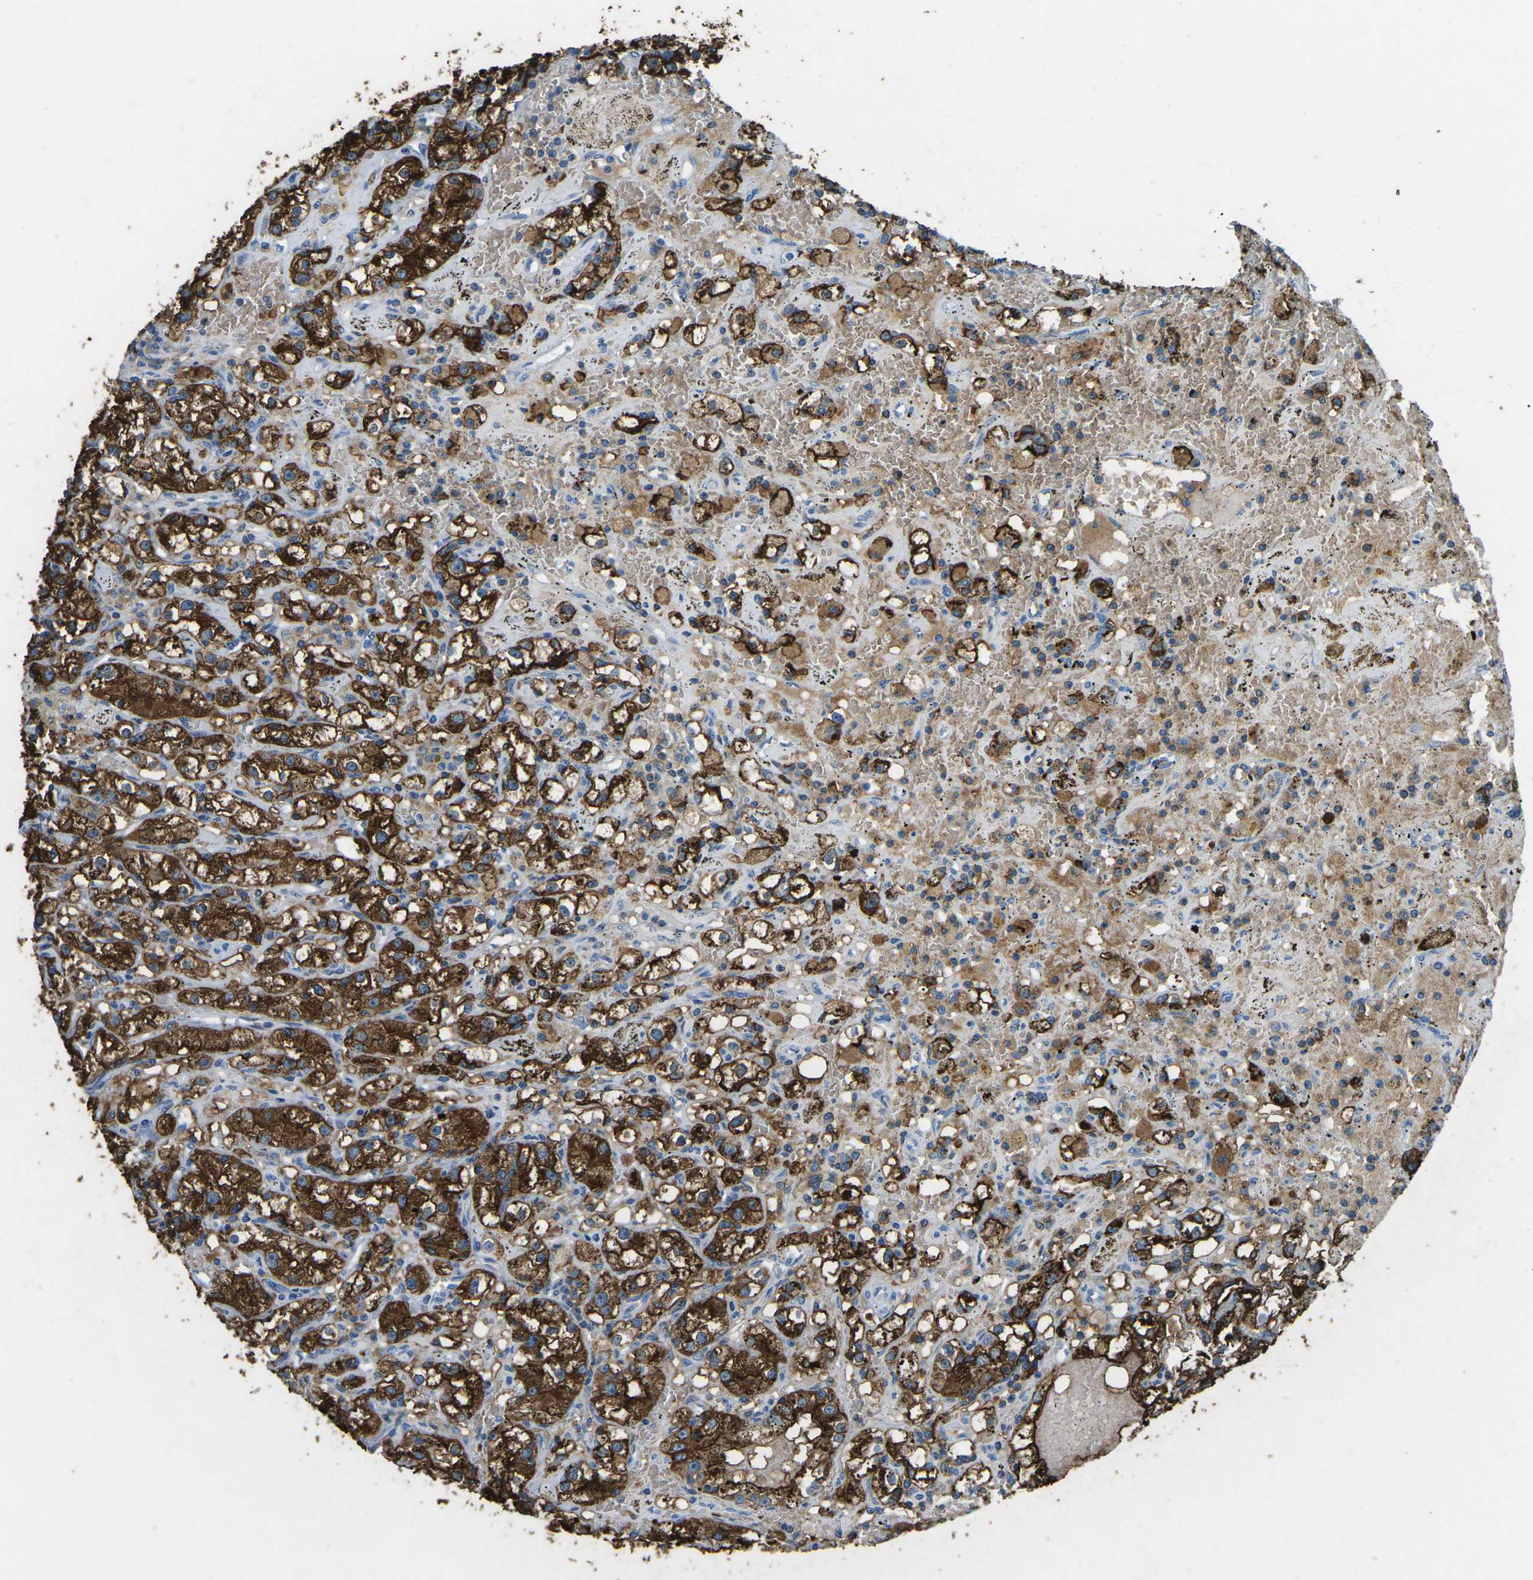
{"staining": {"intensity": "strong", "quantity": ">75%", "location": "cytoplasmic/membranous"}, "tissue": "renal cancer", "cell_type": "Tumor cells", "image_type": "cancer", "snomed": [{"axis": "morphology", "description": "Adenocarcinoma, NOS"}, {"axis": "topography", "description": "Kidney"}], "caption": "Immunohistochemical staining of adenocarcinoma (renal) reveals high levels of strong cytoplasmic/membranous positivity in approximately >75% of tumor cells. The protein is stained brown, and the nuclei are stained in blue (DAB IHC with brightfield microscopy, high magnification).", "gene": "CTAGE1", "patient": {"sex": "male", "age": 56}}